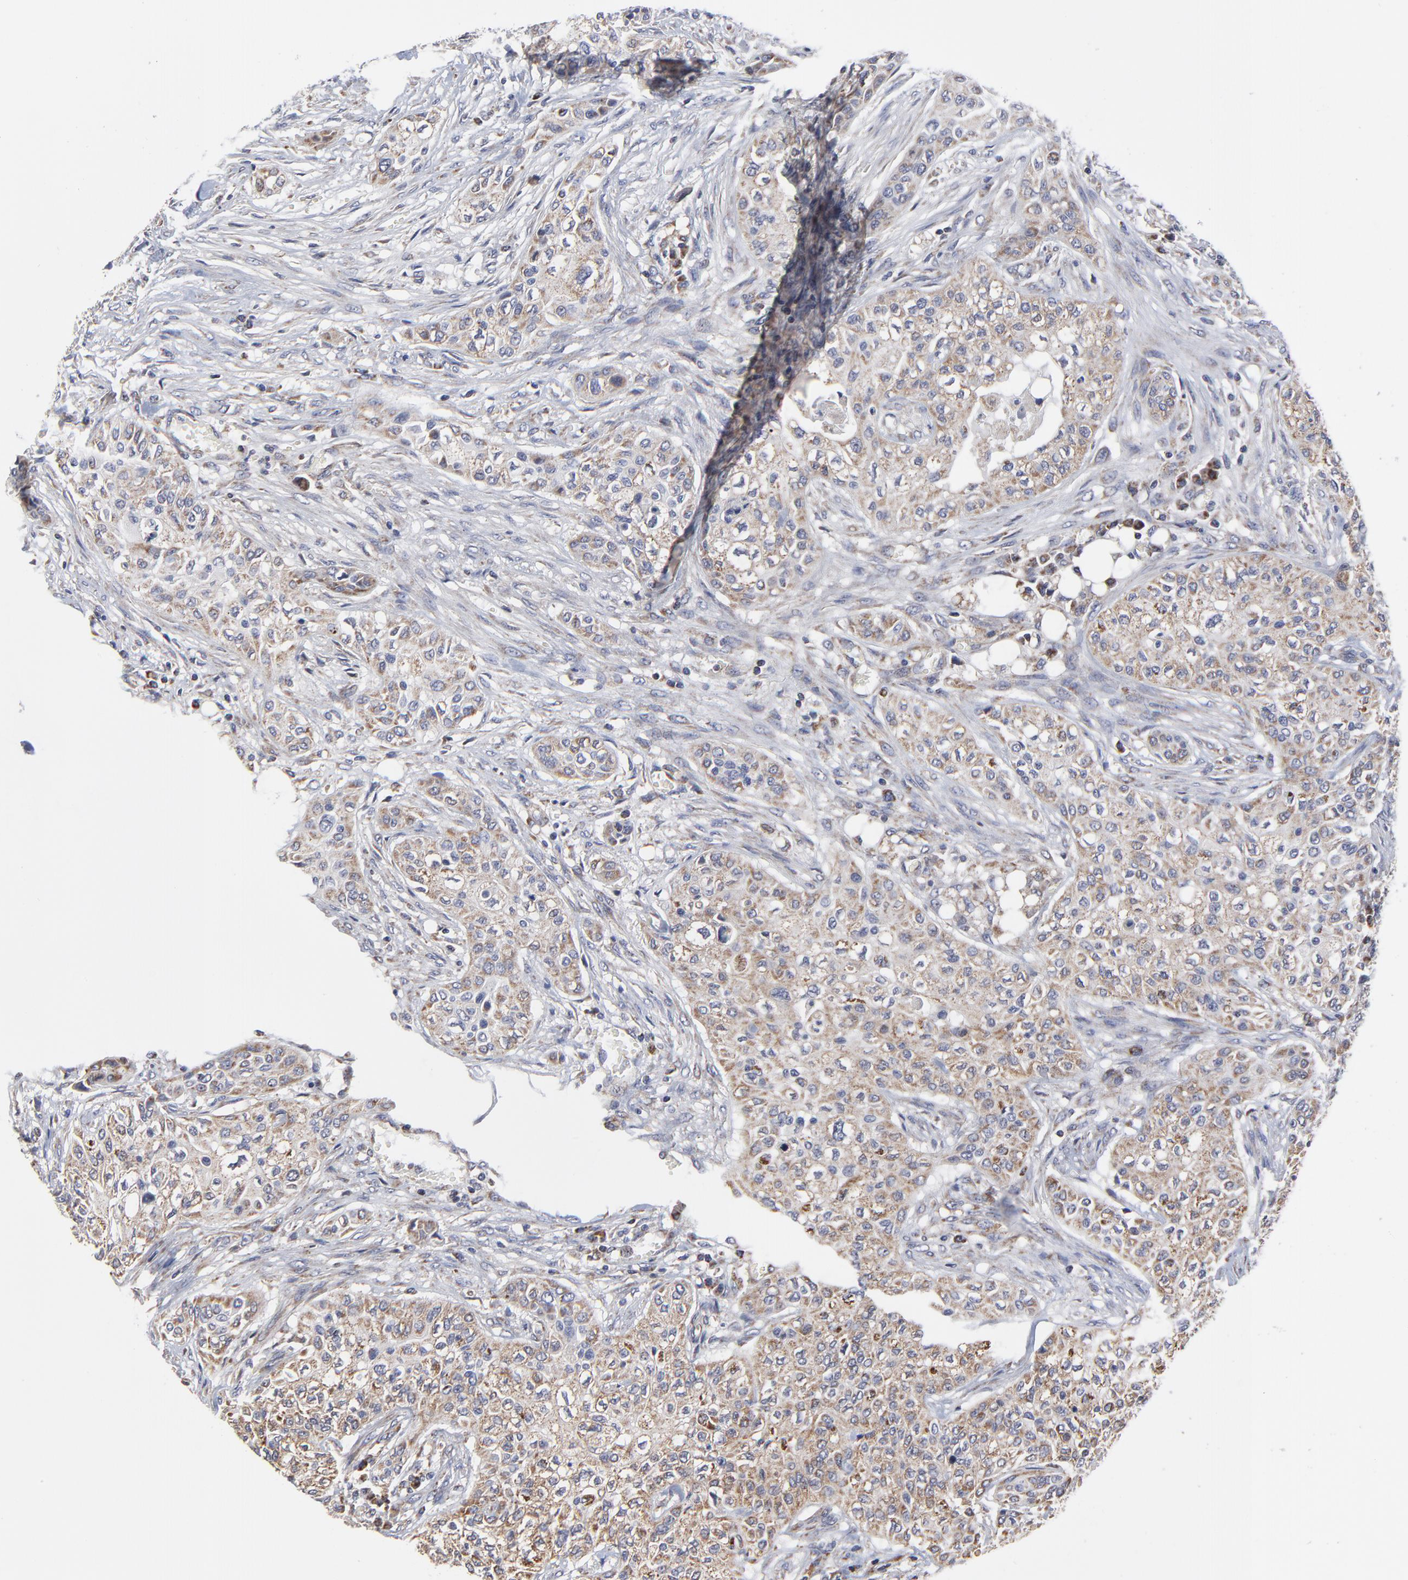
{"staining": {"intensity": "weak", "quantity": "<25%", "location": "cytoplasmic/membranous"}, "tissue": "urothelial cancer", "cell_type": "Tumor cells", "image_type": "cancer", "snomed": [{"axis": "morphology", "description": "Urothelial carcinoma, High grade"}, {"axis": "topography", "description": "Urinary bladder"}], "caption": "Photomicrograph shows no significant protein staining in tumor cells of urothelial carcinoma (high-grade).", "gene": "ZNF550", "patient": {"sex": "male", "age": 74}}